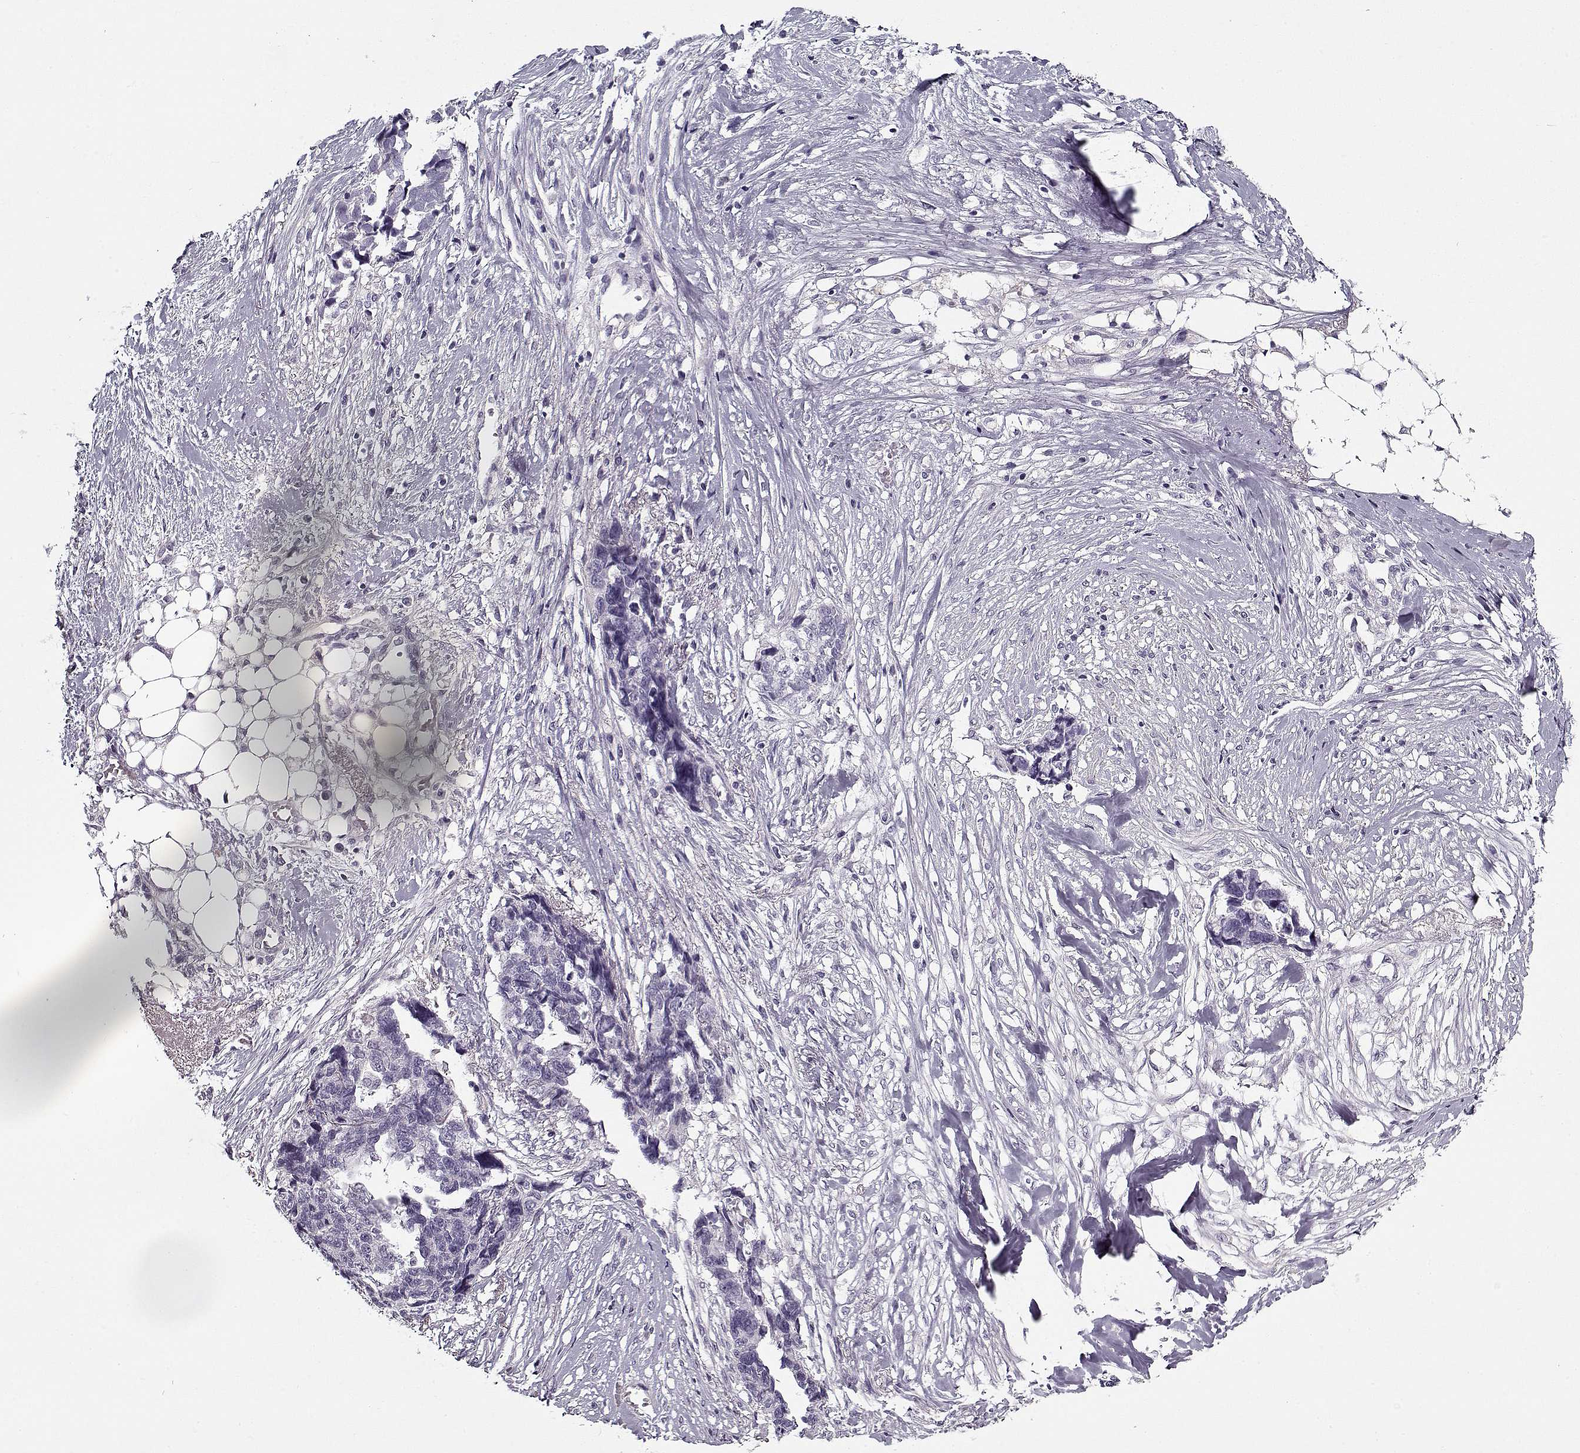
{"staining": {"intensity": "negative", "quantity": "none", "location": "none"}, "tissue": "ovarian cancer", "cell_type": "Tumor cells", "image_type": "cancer", "snomed": [{"axis": "morphology", "description": "Cystadenocarcinoma, serous, NOS"}, {"axis": "topography", "description": "Ovary"}], "caption": "Immunohistochemistry histopathology image of neoplastic tissue: ovarian cancer (serous cystadenocarcinoma) stained with DAB displays no significant protein staining in tumor cells.", "gene": "CCDC136", "patient": {"sex": "female", "age": 69}}